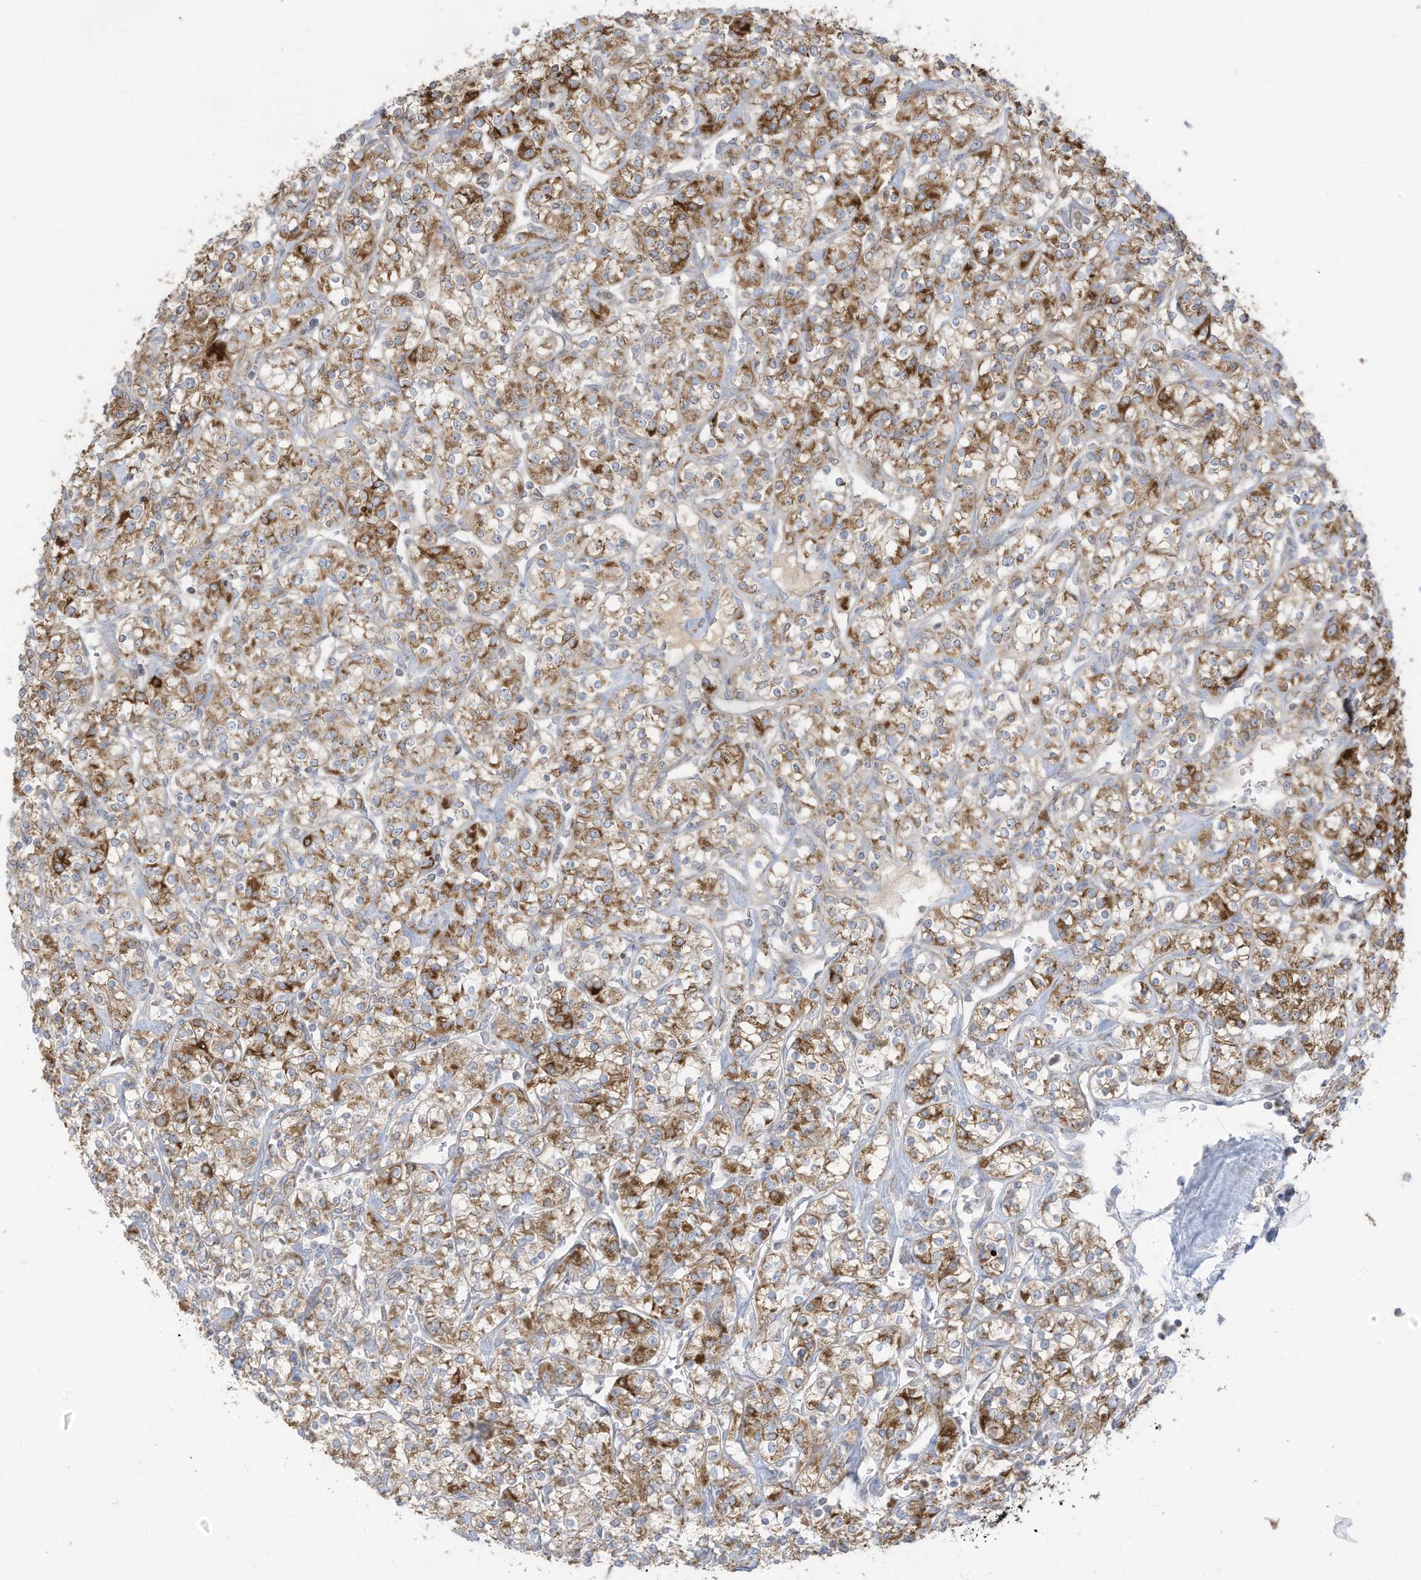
{"staining": {"intensity": "strong", "quantity": "25%-75%", "location": "cytoplasmic/membranous"}, "tissue": "renal cancer", "cell_type": "Tumor cells", "image_type": "cancer", "snomed": [{"axis": "morphology", "description": "Adenocarcinoma, NOS"}, {"axis": "topography", "description": "Kidney"}], "caption": "Human renal adenocarcinoma stained with a protein marker displays strong staining in tumor cells.", "gene": "CGAS", "patient": {"sex": "male", "age": 77}}